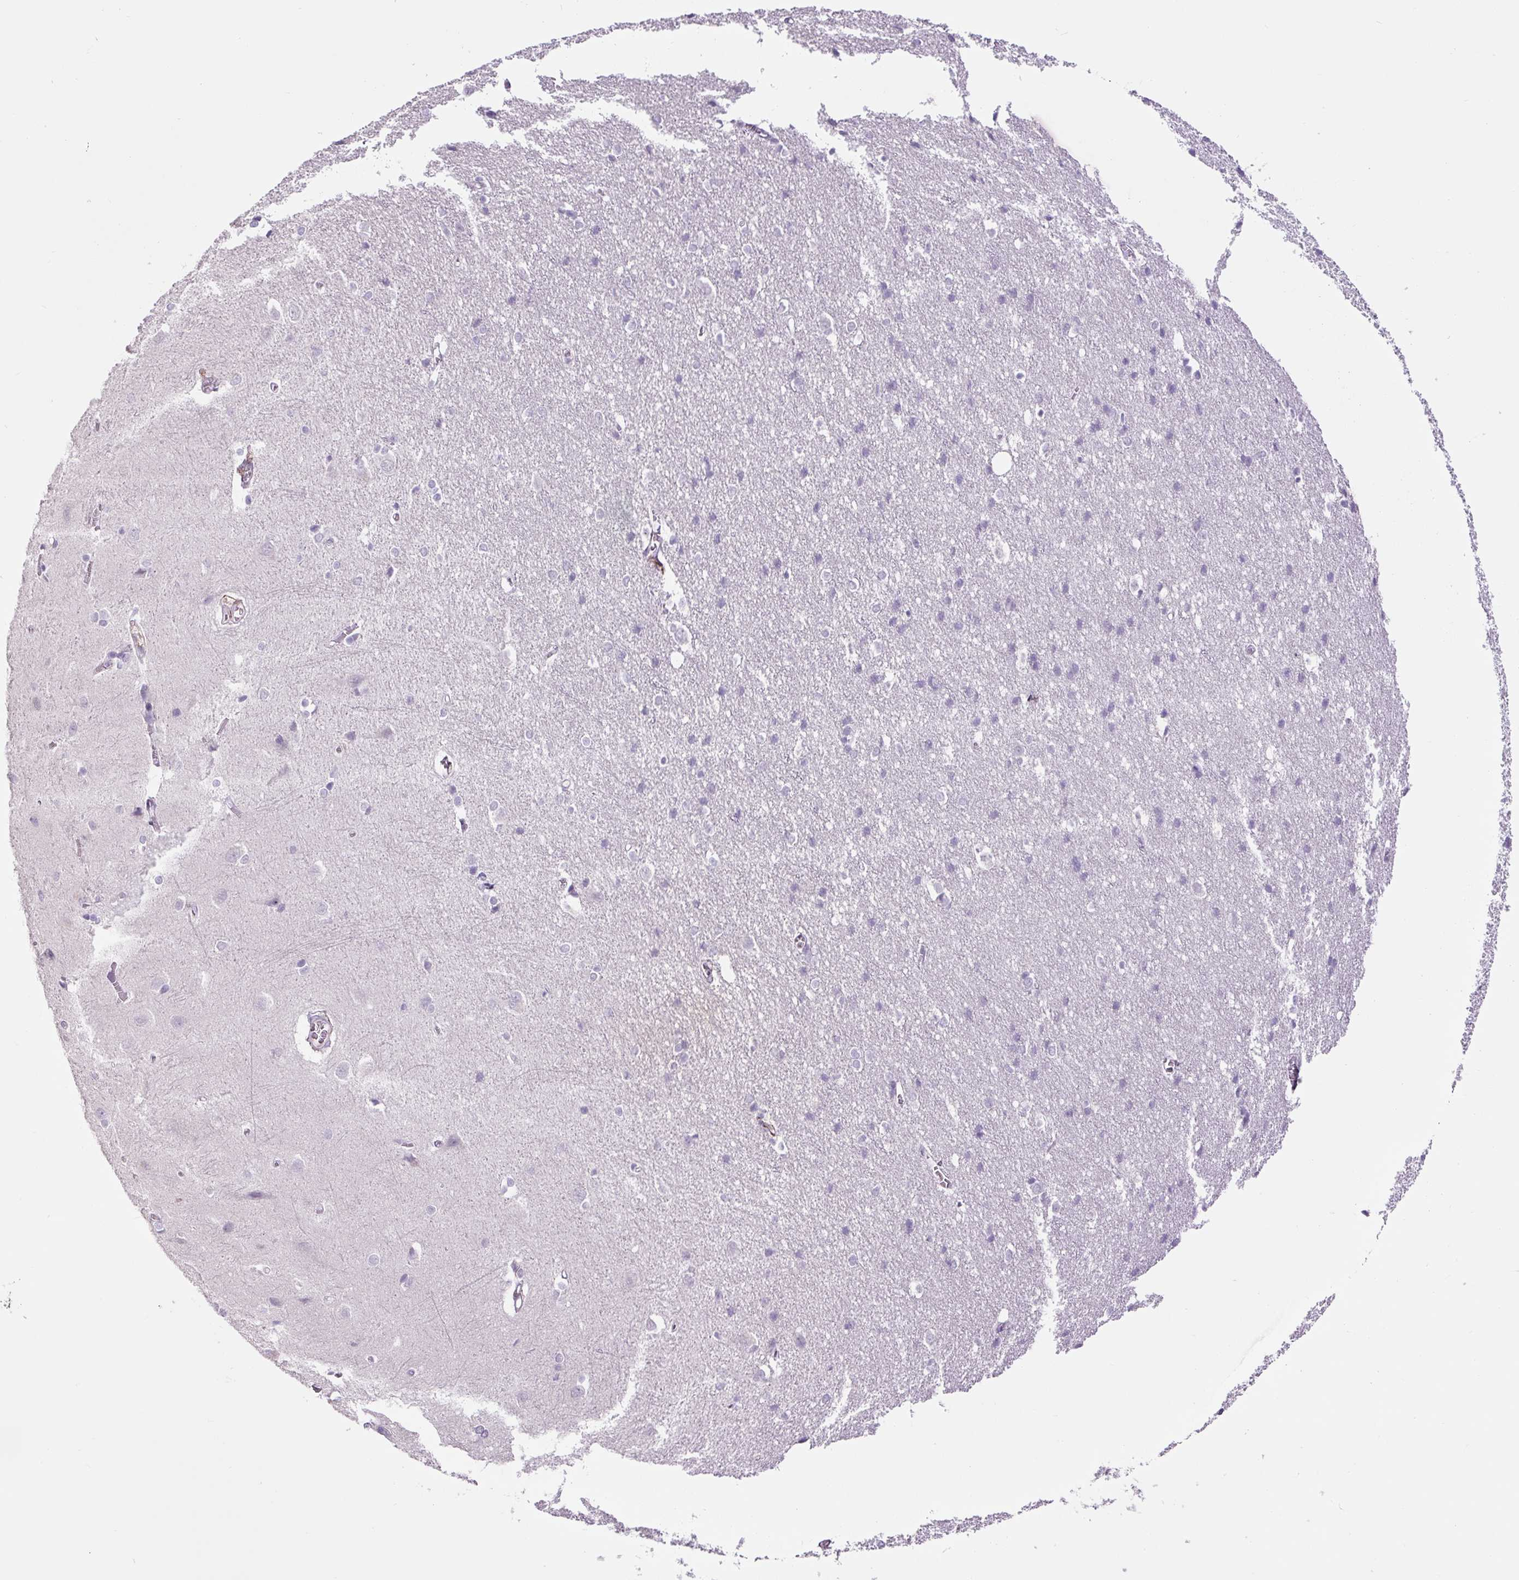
{"staining": {"intensity": "negative", "quantity": "none", "location": "none"}, "tissue": "cerebral cortex", "cell_type": "Endothelial cells", "image_type": "normal", "snomed": [{"axis": "morphology", "description": "Normal tissue, NOS"}, {"axis": "topography", "description": "Cerebral cortex"}], "caption": "Immunohistochemistry photomicrograph of normal cerebral cortex stained for a protein (brown), which reveals no positivity in endothelial cells.", "gene": "FBN1", "patient": {"sex": "male", "age": 37}}